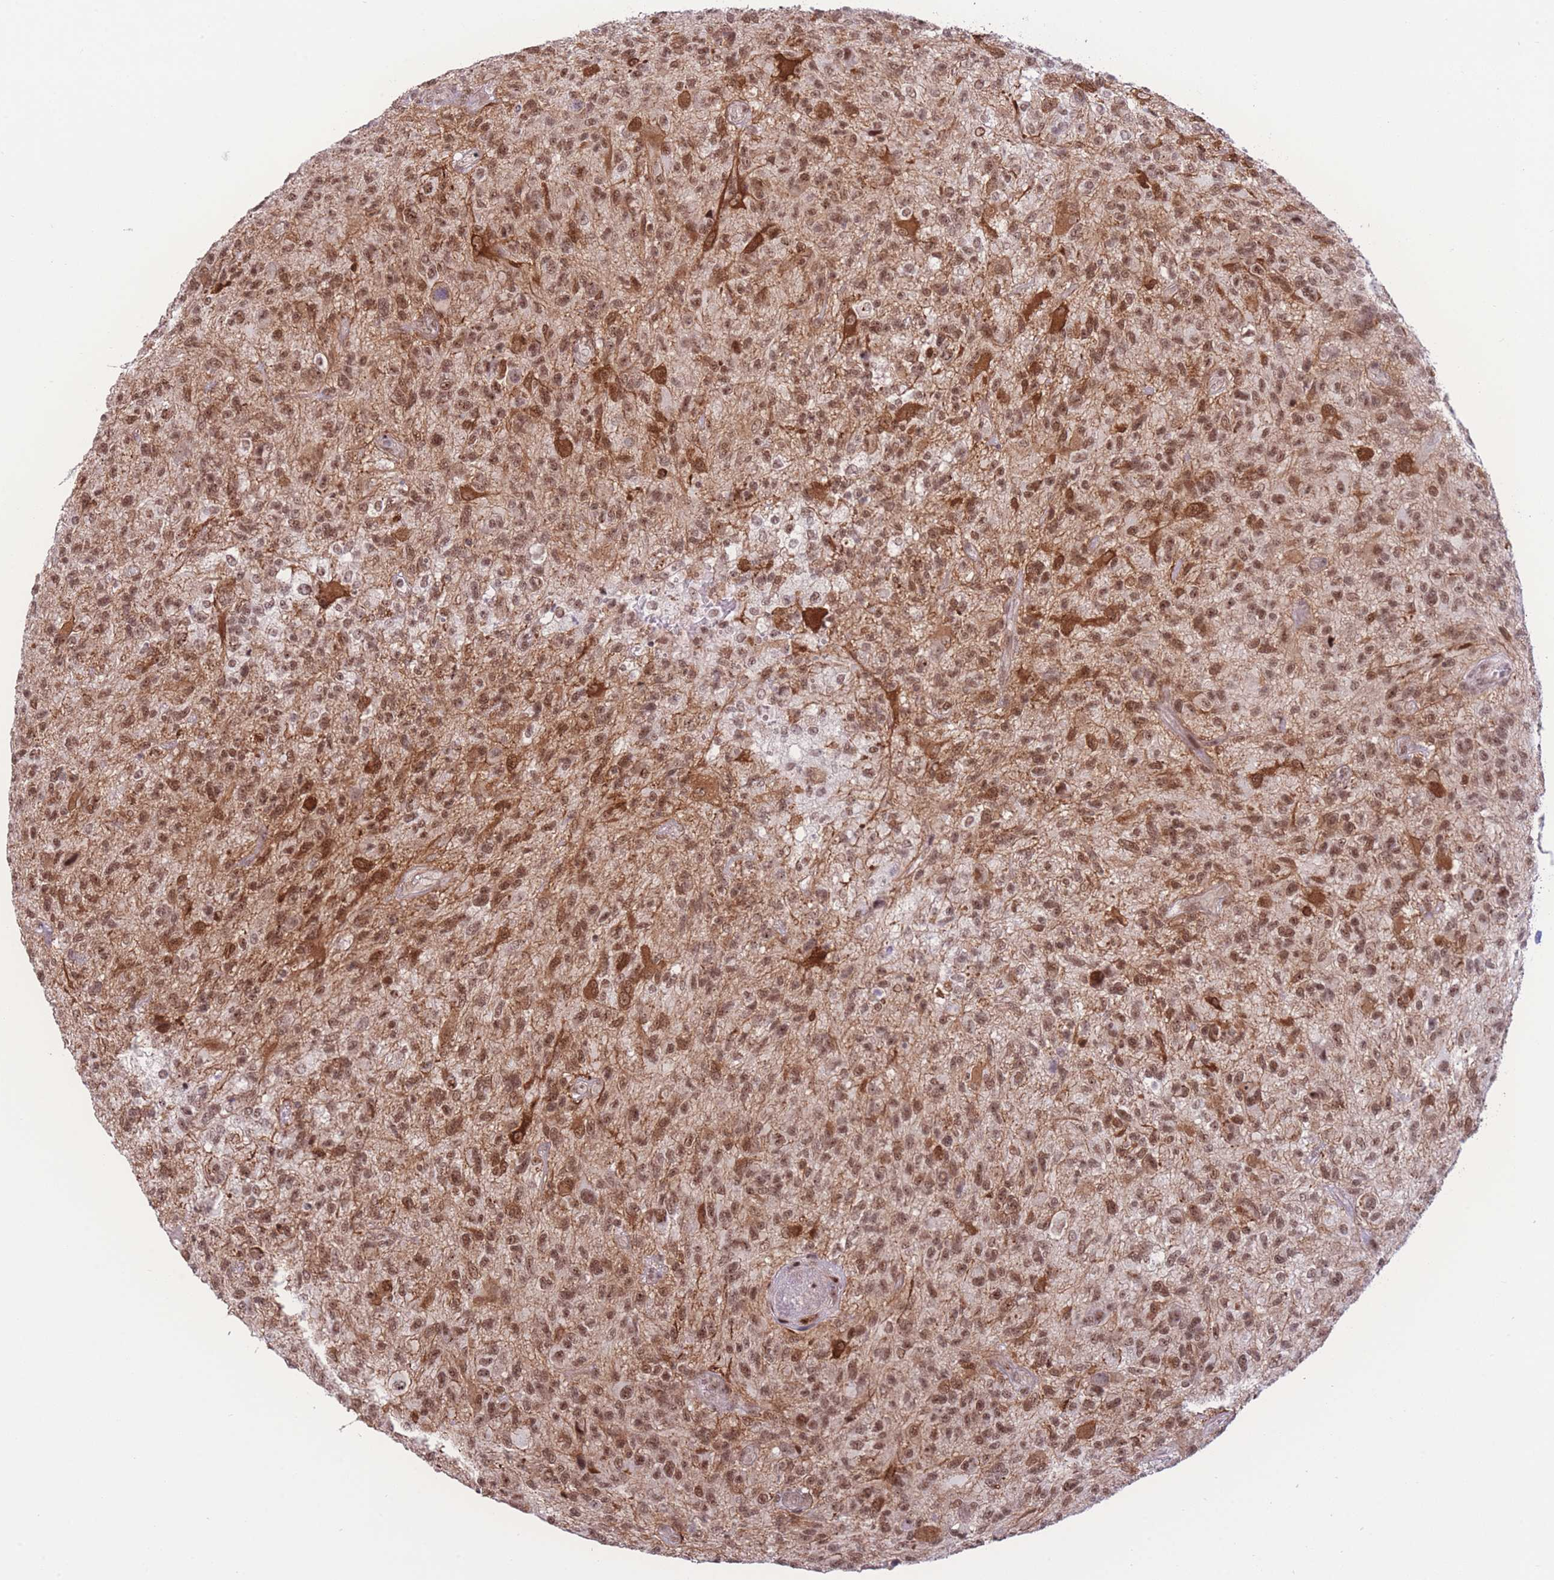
{"staining": {"intensity": "moderate", "quantity": ">75%", "location": "cytoplasmic/membranous,nuclear"}, "tissue": "glioma", "cell_type": "Tumor cells", "image_type": "cancer", "snomed": [{"axis": "morphology", "description": "Glioma, malignant, High grade"}, {"axis": "topography", "description": "Brain"}], "caption": "Malignant high-grade glioma stained with DAB (3,3'-diaminobenzidine) IHC reveals medium levels of moderate cytoplasmic/membranous and nuclear staining in approximately >75% of tumor cells.", "gene": "PCIF1", "patient": {"sex": "male", "age": 47}}